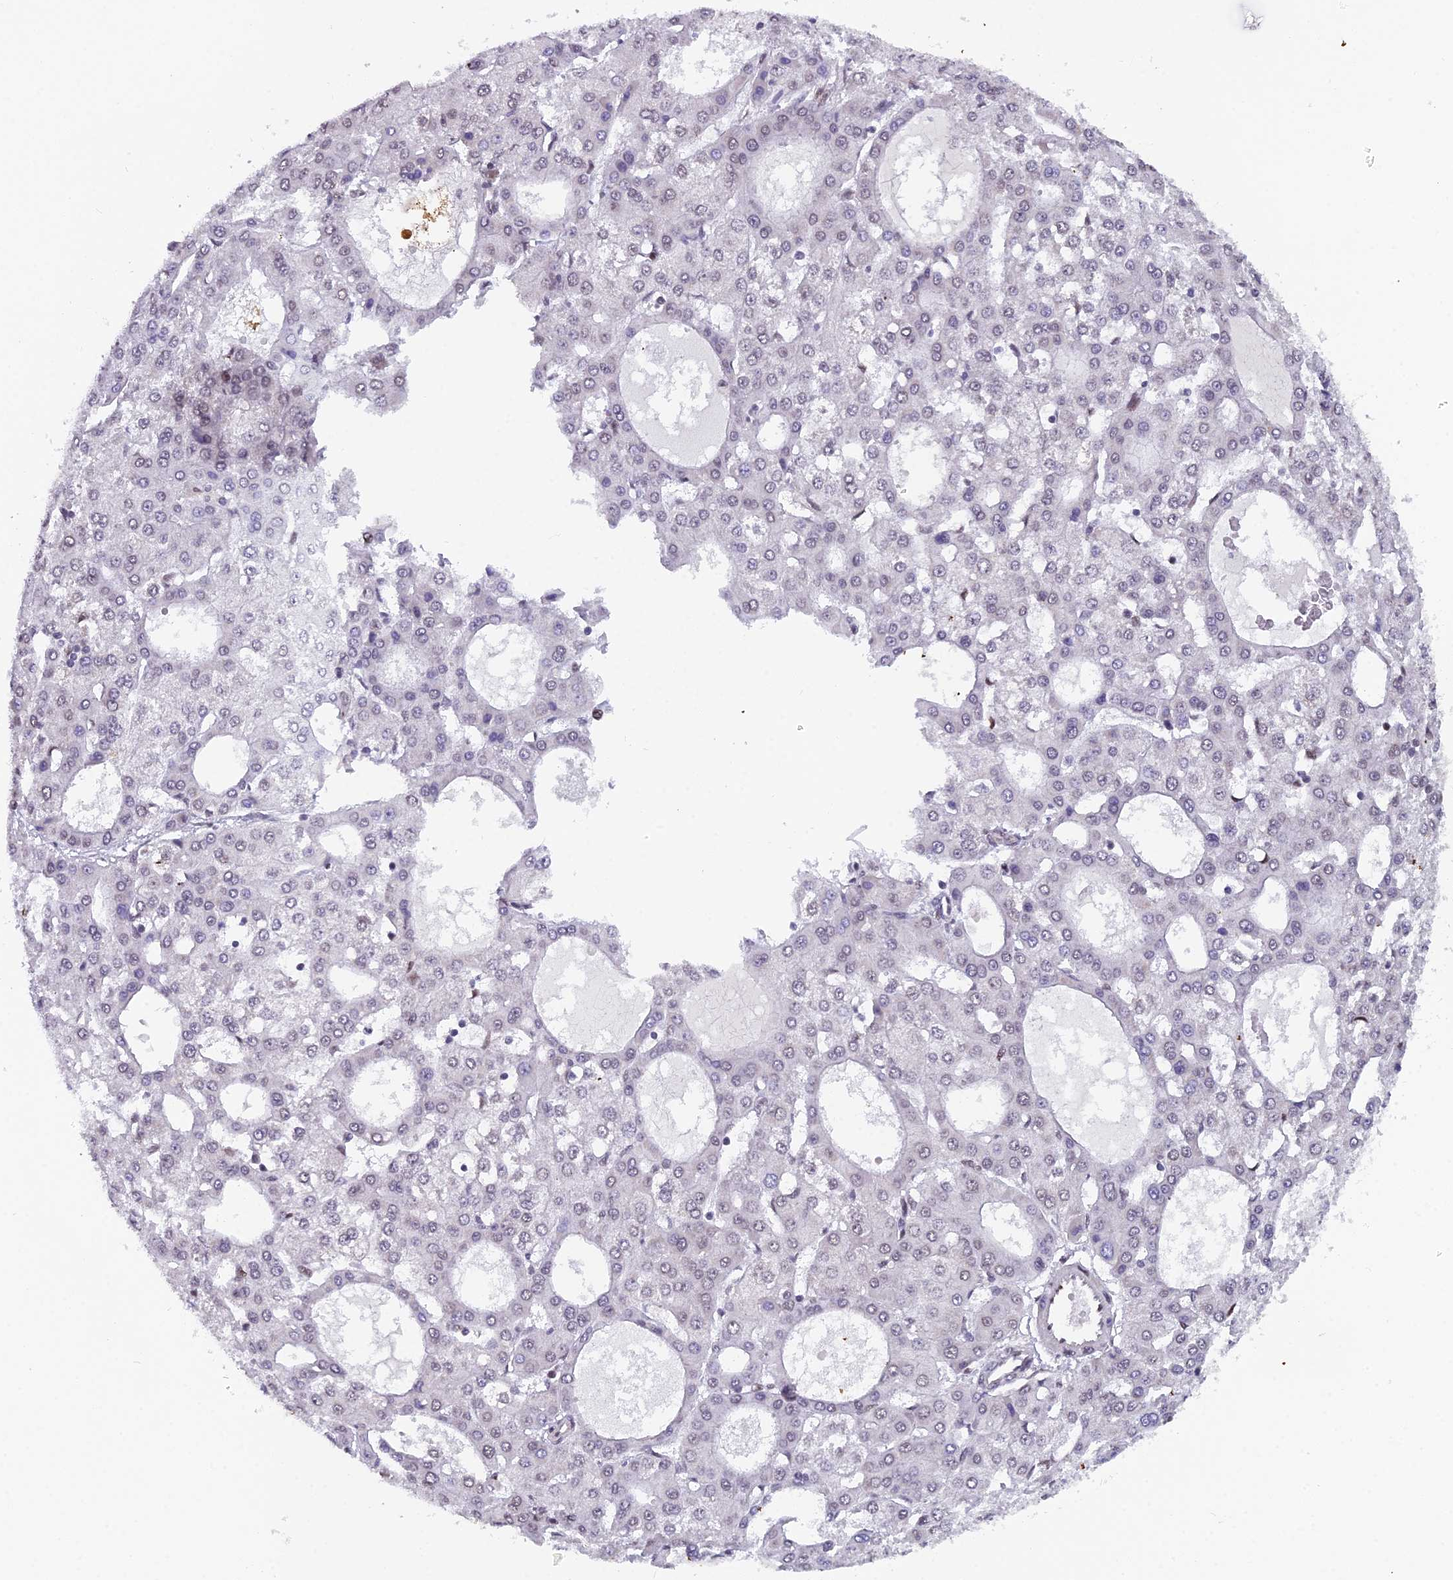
{"staining": {"intensity": "negative", "quantity": "none", "location": "none"}, "tissue": "liver cancer", "cell_type": "Tumor cells", "image_type": "cancer", "snomed": [{"axis": "morphology", "description": "Carcinoma, Hepatocellular, NOS"}, {"axis": "topography", "description": "Liver"}], "caption": "IHC micrograph of liver hepatocellular carcinoma stained for a protein (brown), which displays no expression in tumor cells.", "gene": "XKR9", "patient": {"sex": "male", "age": 47}}